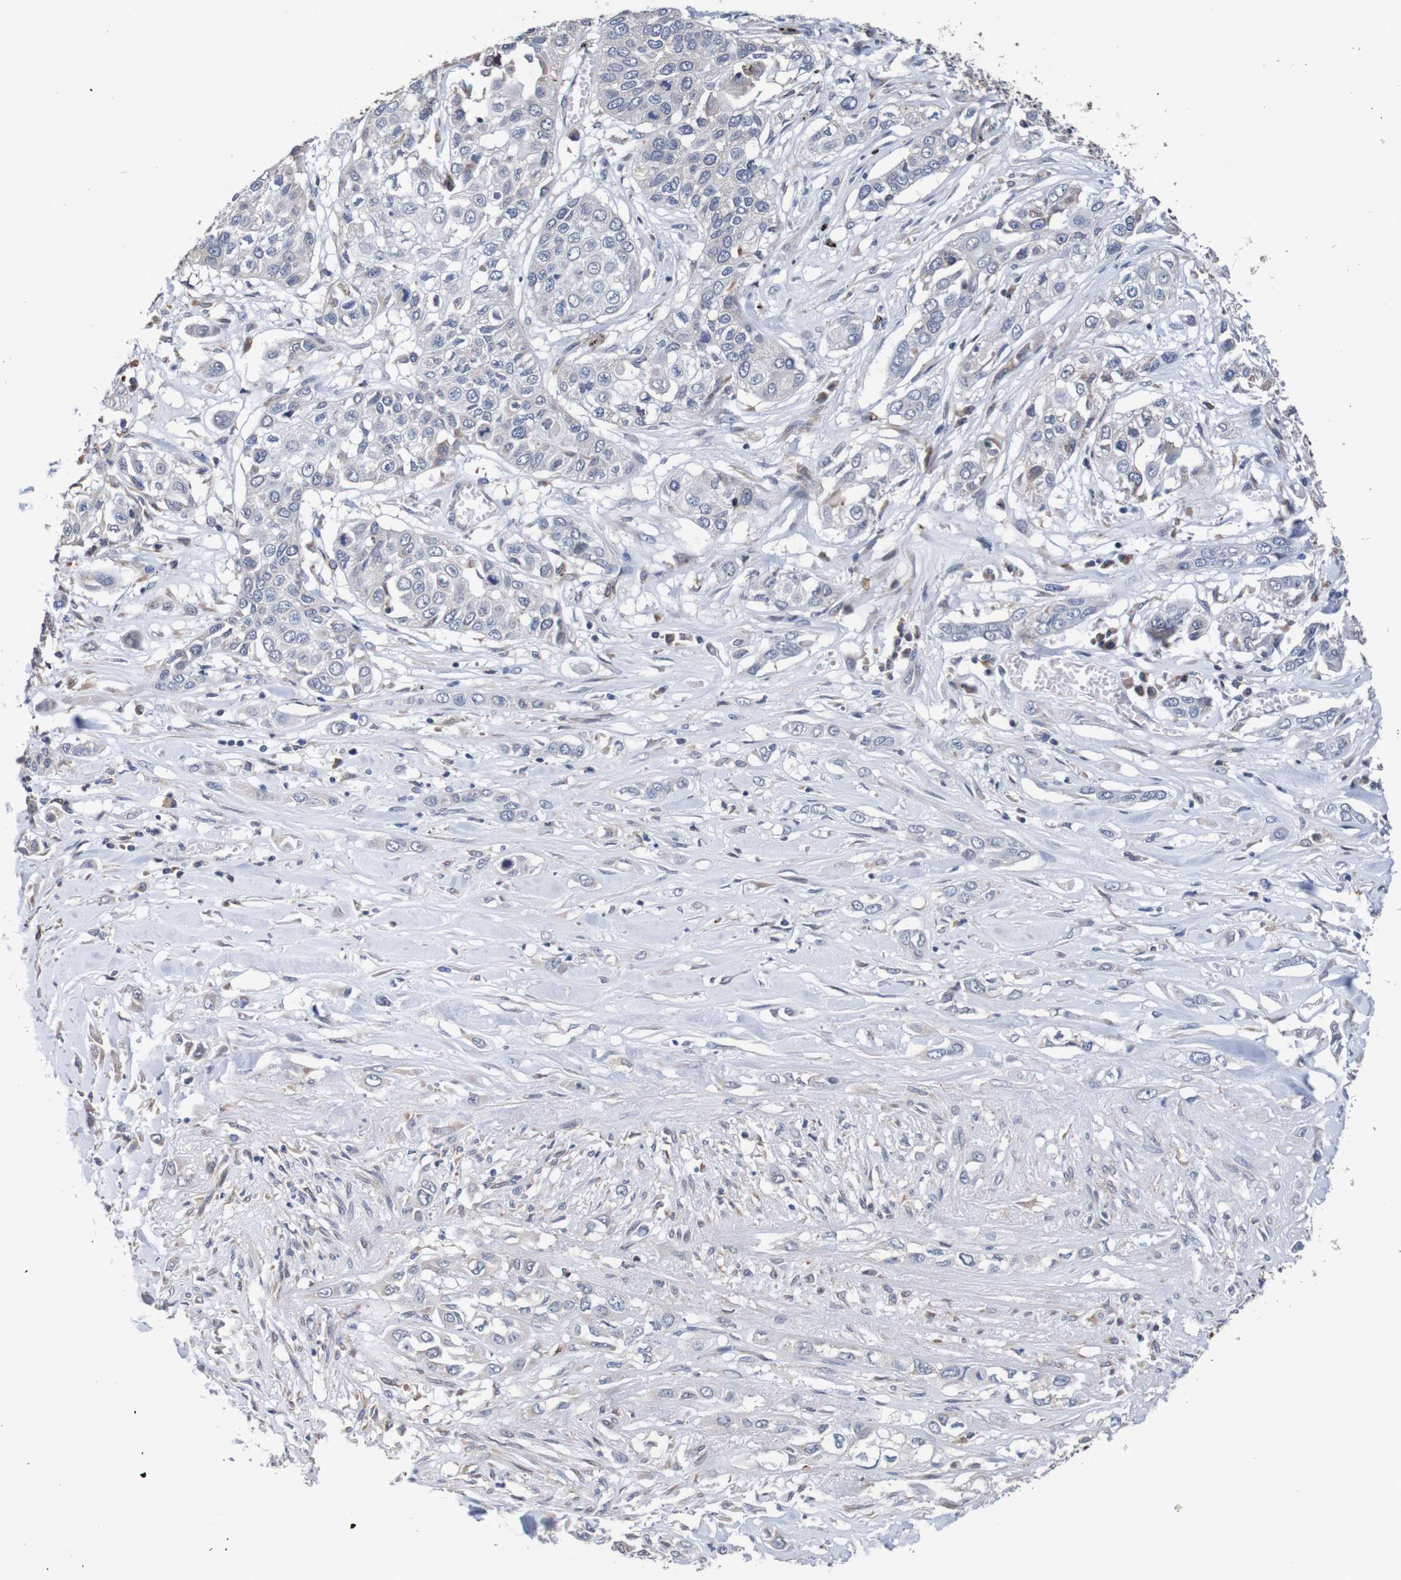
{"staining": {"intensity": "negative", "quantity": "none", "location": "none"}, "tissue": "lung cancer", "cell_type": "Tumor cells", "image_type": "cancer", "snomed": [{"axis": "morphology", "description": "Squamous cell carcinoma, NOS"}, {"axis": "topography", "description": "Lung"}], "caption": "A micrograph of human squamous cell carcinoma (lung) is negative for staining in tumor cells. (Immunohistochemistry, brightfield microscopy, high magnification).", "gene": "FIBP", "patient": {"sex": "male", "age": 71}}